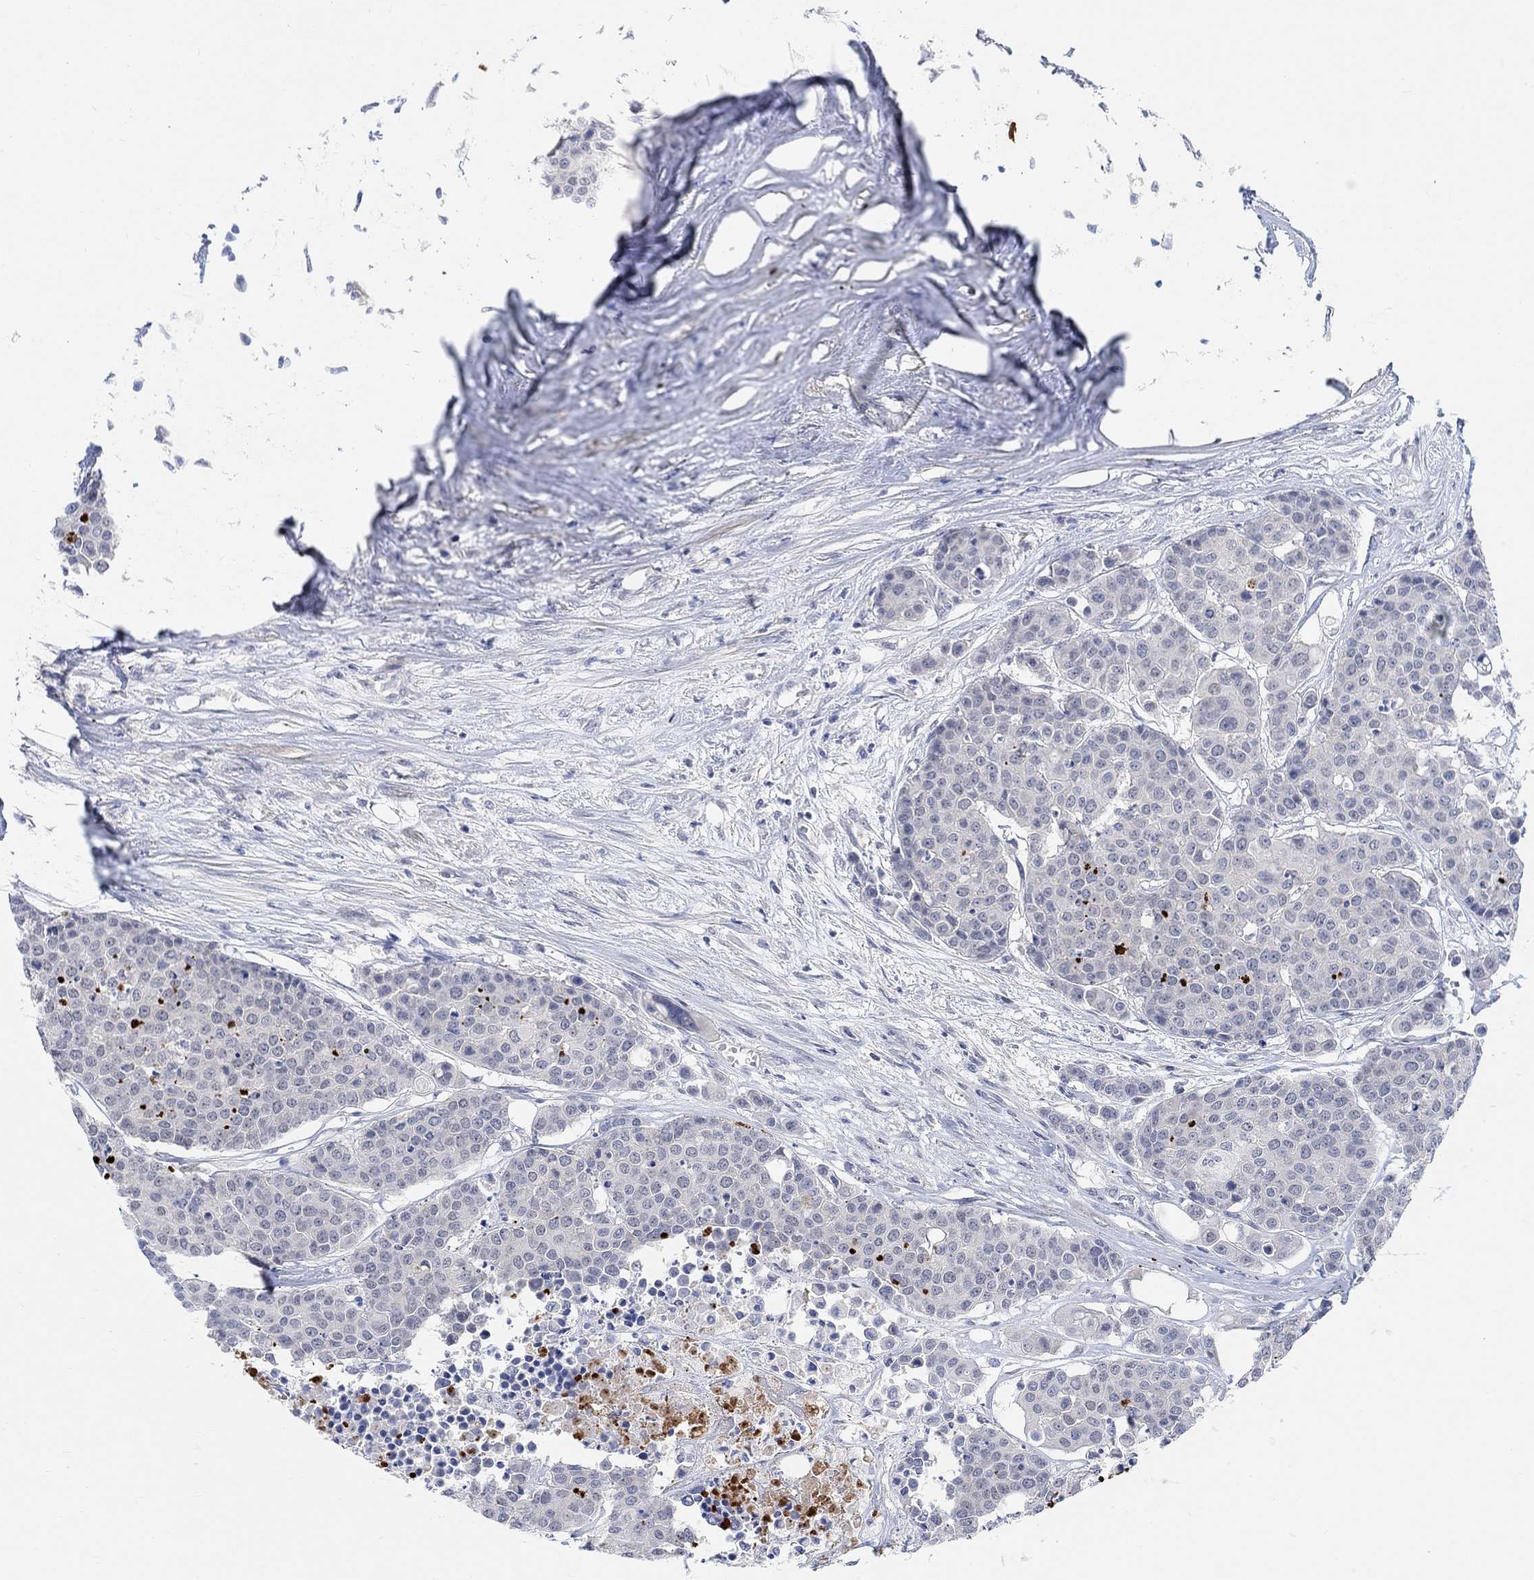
{"staining": {"intensity": "strong", "quantity": "<25%", "location": "cytoplasmic/membranous"}, "tissue": "carcinoid", "cell_type": "Tumor cells", "image_type": "cancer", "snomed": [{"axis": "morphology", "description": "Carcinoid, malignant, NOS"}, {"axis": "topography", "description": "Colon"}], "caption": "Tumor cells show medium levels of strong cytoplasmic/membranous expression in about <25% of cells in carcinoid.", "gene": "RIMS1", "patient": {"sex": "male", "age": 81}}